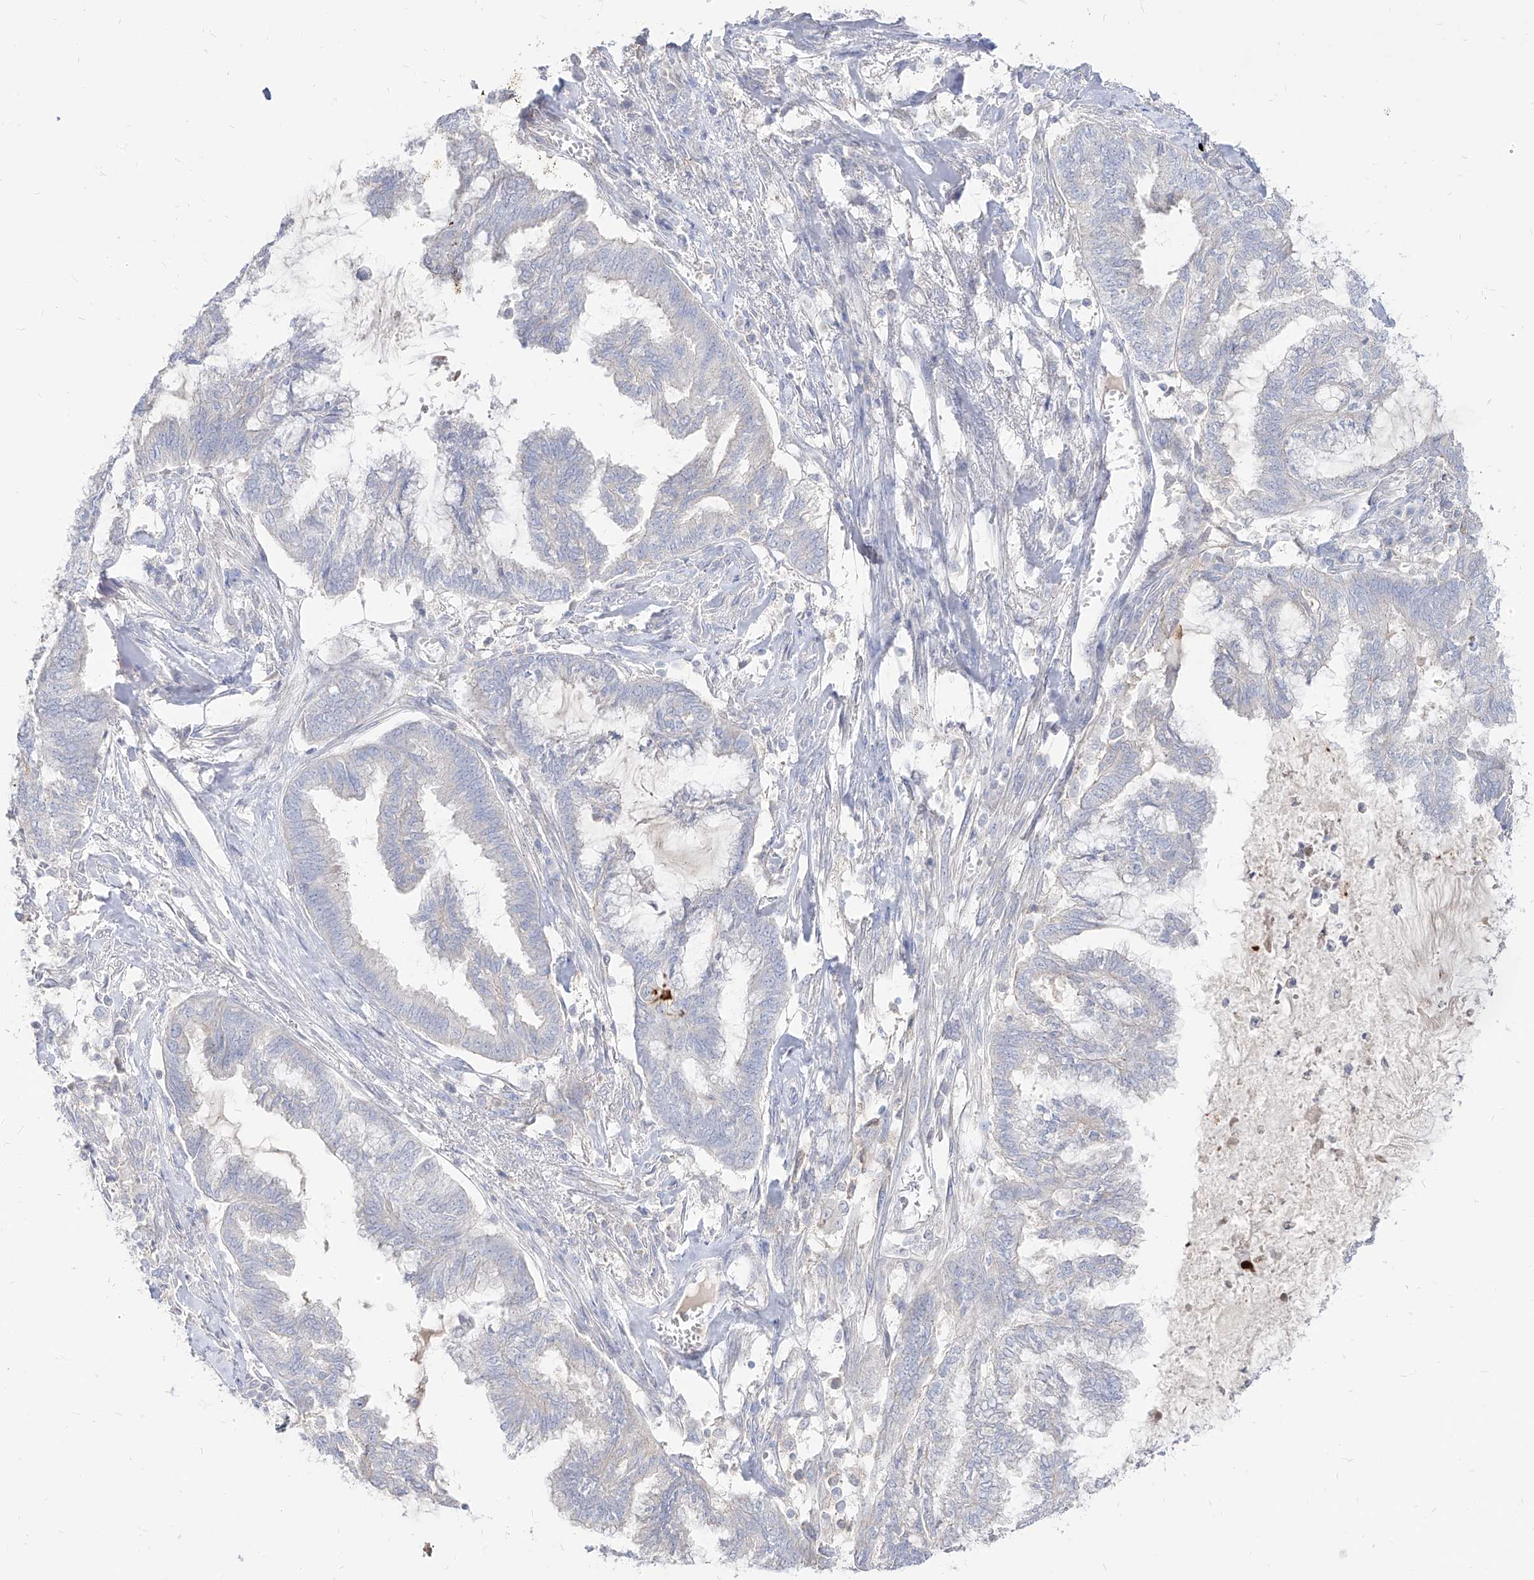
{"staining": {"intensity": "negative", "quantity": "none", "location": "none"}, "tissue": "endometrial cancer", "cell_type": "Tumor cells", "image_type": "cancer", "snomed": [{"axis": "morphology", "description": "Adenocarcinoma, NOS"}, {"axis": "topography", "description": "Endometrium"}], "caption": "The micrograph displays no significant staining in tumor cells of endometrial adenocarcinoma.", "gene": "RBFOX3", "patient": {"sex": "female", "age": 86}}